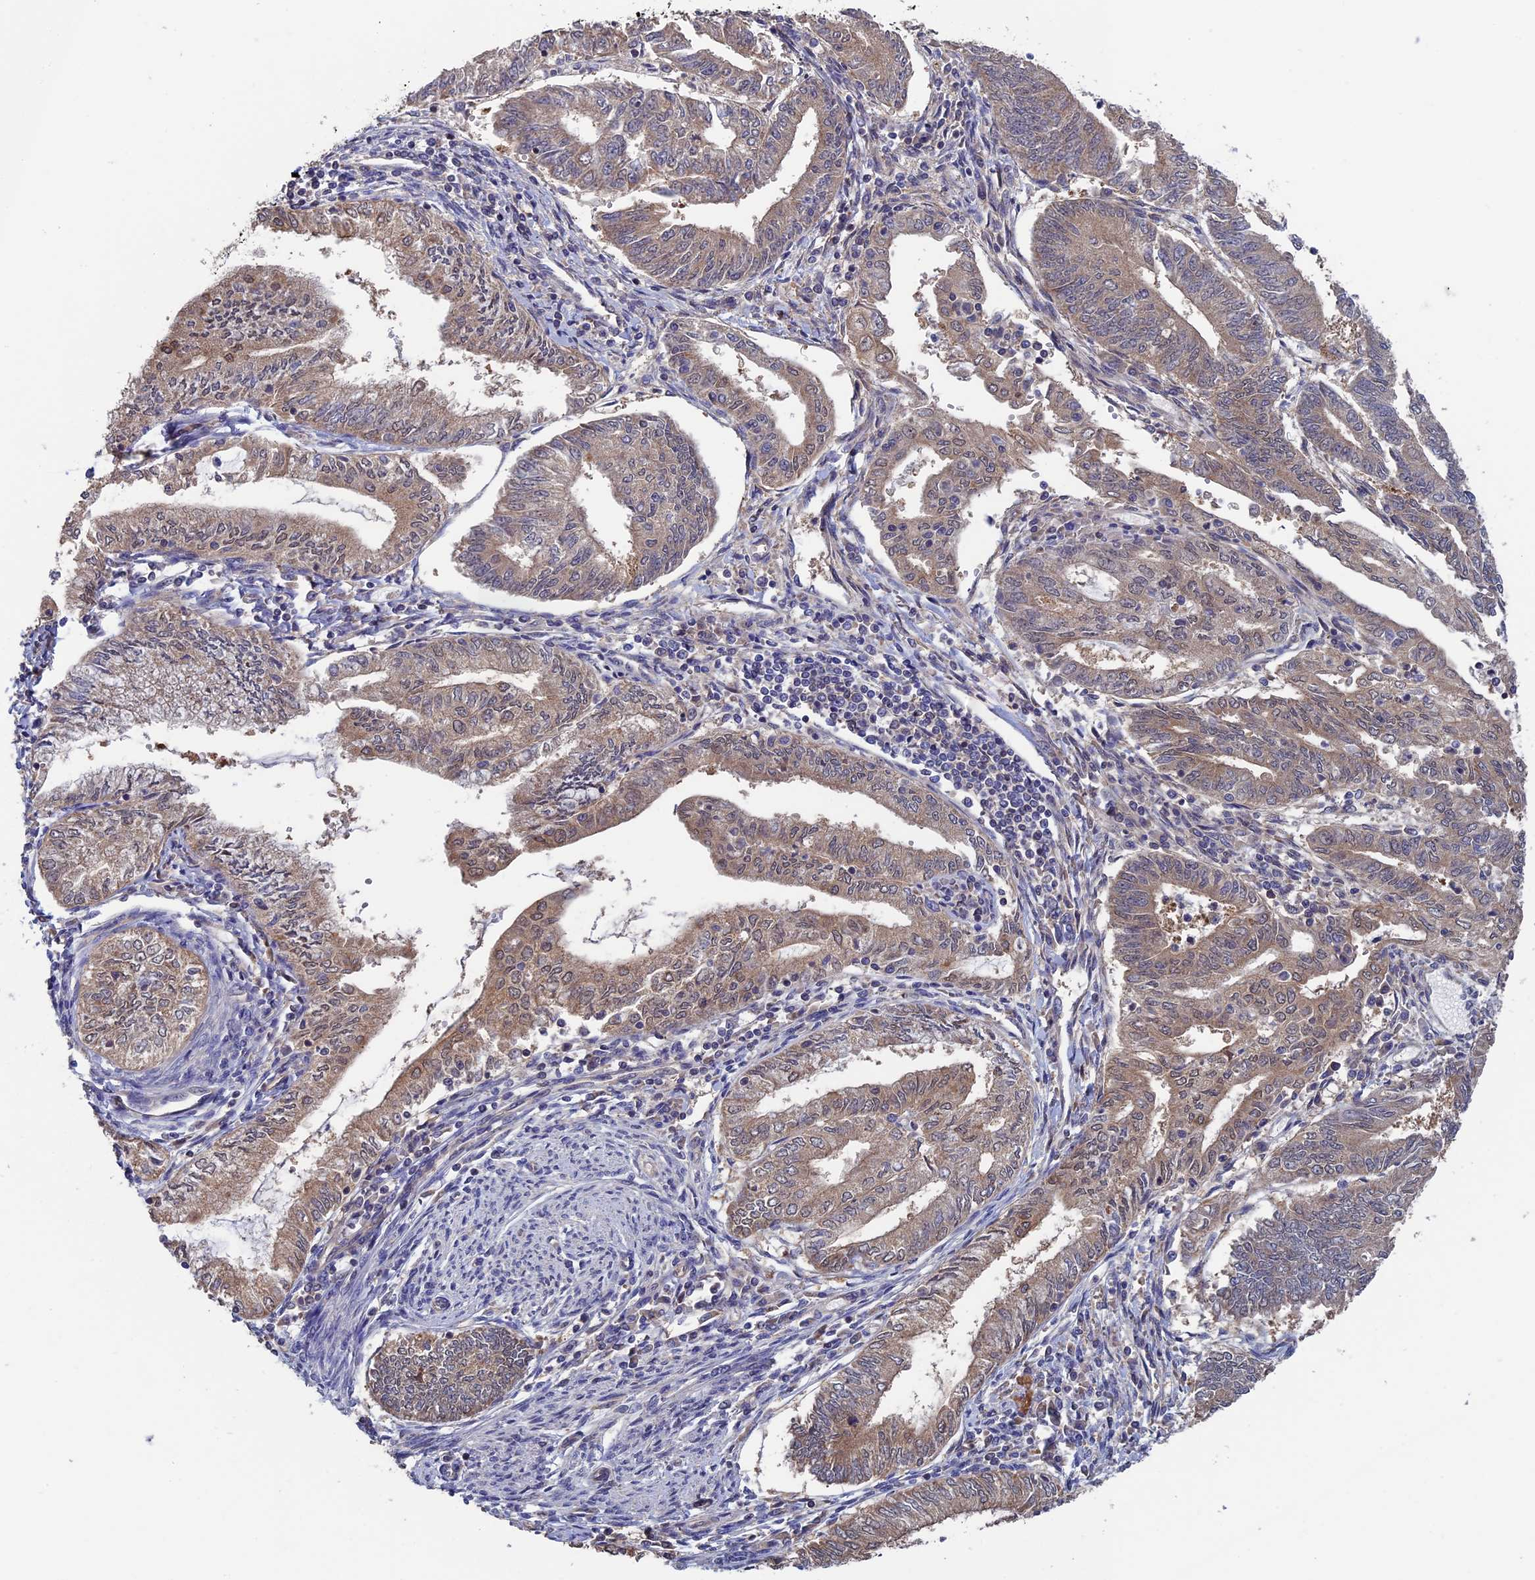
{"staining": {"intensity": "weak", "quantity": ">75%", "location": "cytoplasmic/membranous"}, "tissue": "endometrial cancer", "cell_type": "Tumor cells", "image_type": "cancer", "snomed": [{"axis": "morphology", "description": "Adenocarcinoma, NOS"}, {"axis": "topography", "description": "Endometrium"}], "caption": "About >75% of tumor cells in human adenocarcinoma (endometrial) reveal weak cytoplasmic/membranous protein staining as visualized by brown immunohistochemical staining.", "gene": "LCMT1", "patient": {"sex": "female", "age": 66}}